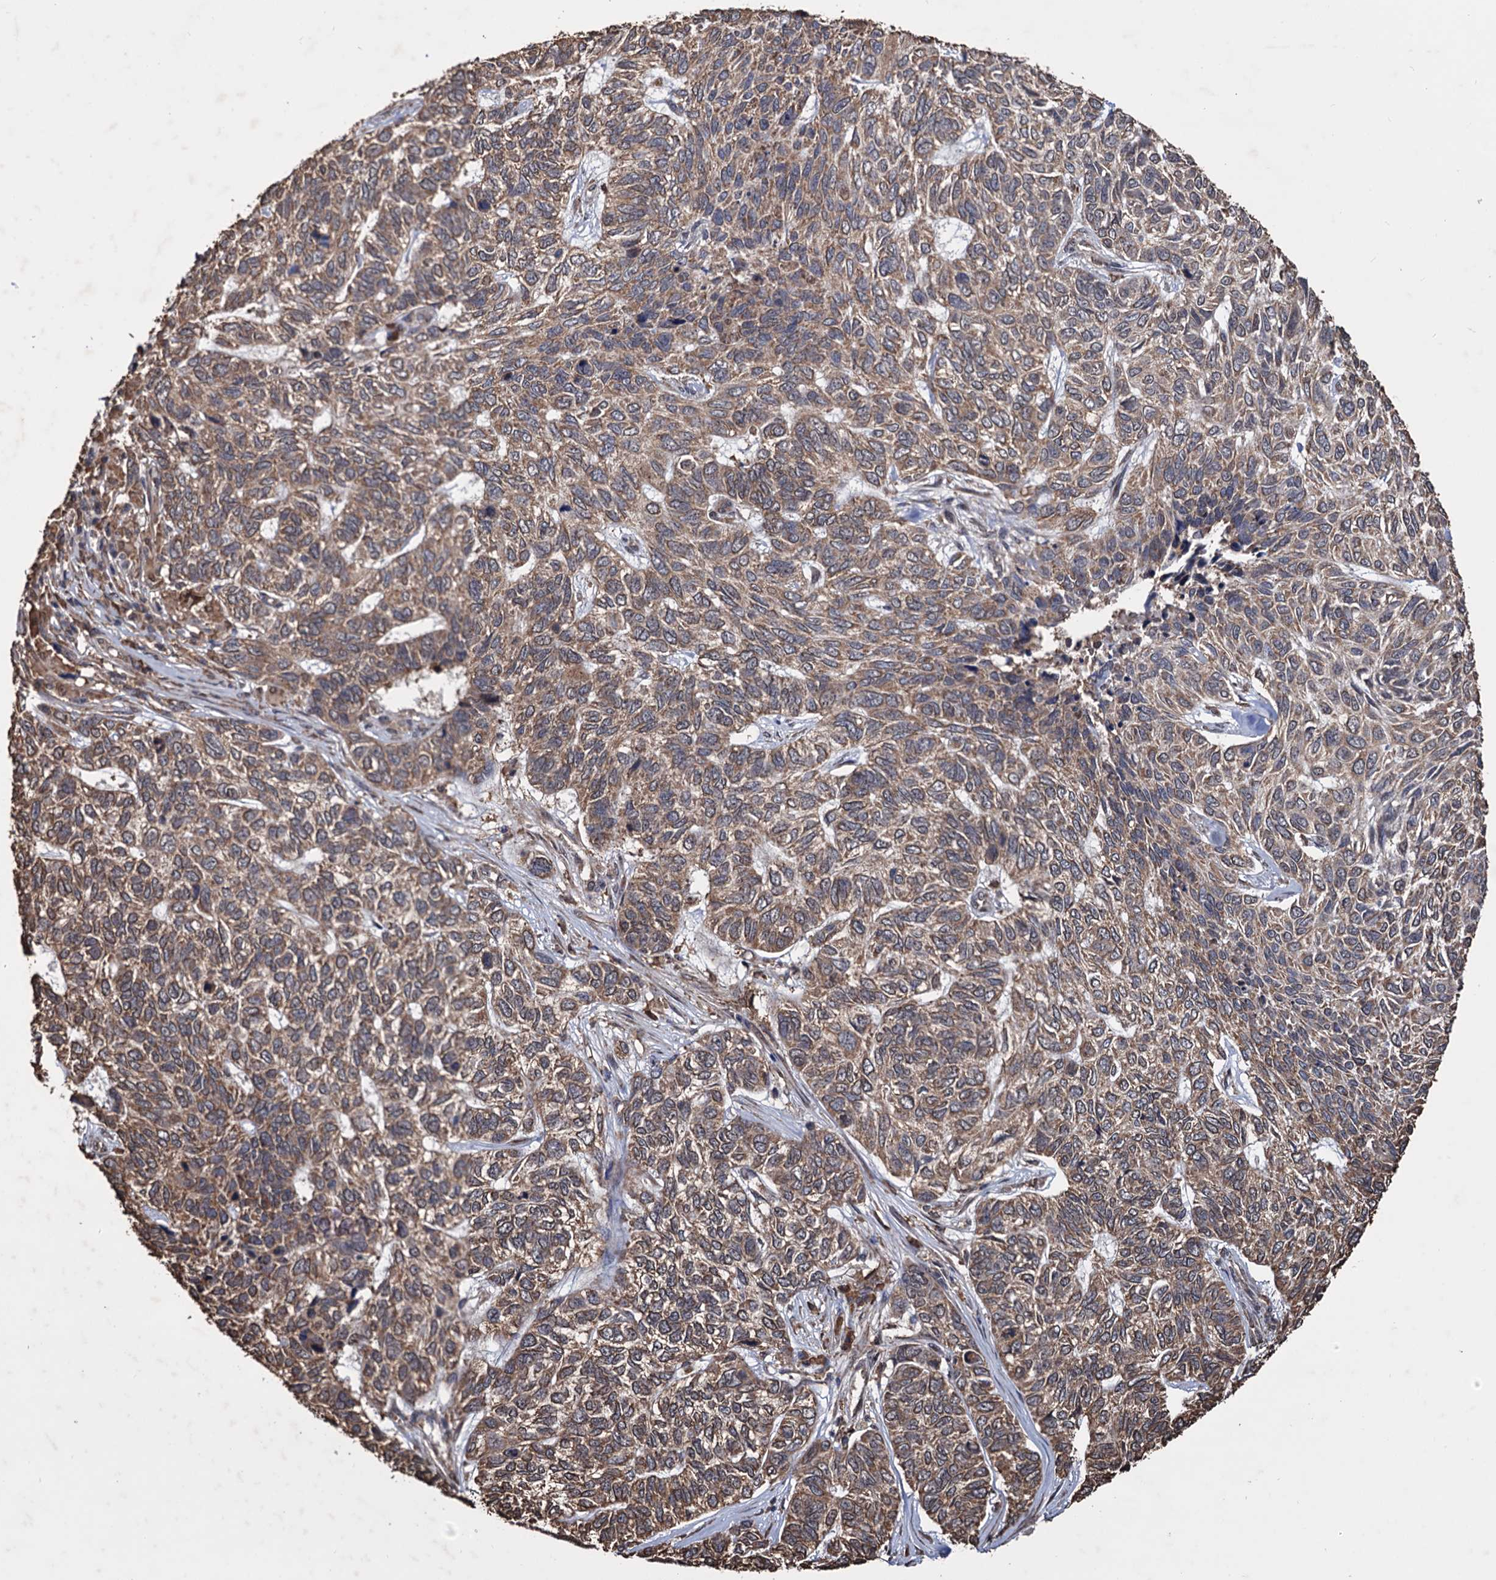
{"staining": {"intensity": "moderate", "quantity": ">75%", "location": "cytoplasmic/membranous"}, "tissue": "skin cancer", "cell_type": "Tumor cells", "image_type": "cancer", "snomed": [{"axis": "morphology", "description": "Basal cell carcinoma"}, {"axis": "topography", "description": "Skin"}], "caption": "Immunohistochemistry histopathology image of human skin cancer (basal cell carcinoma) stained for a protein (brown), which exhibits medium levels of moderate cytoplasmic/membranous positivity in approximately >75% of tumor cells.", "gene": "TBC1D12", "patient": {"sex": "female", "age": 65}}